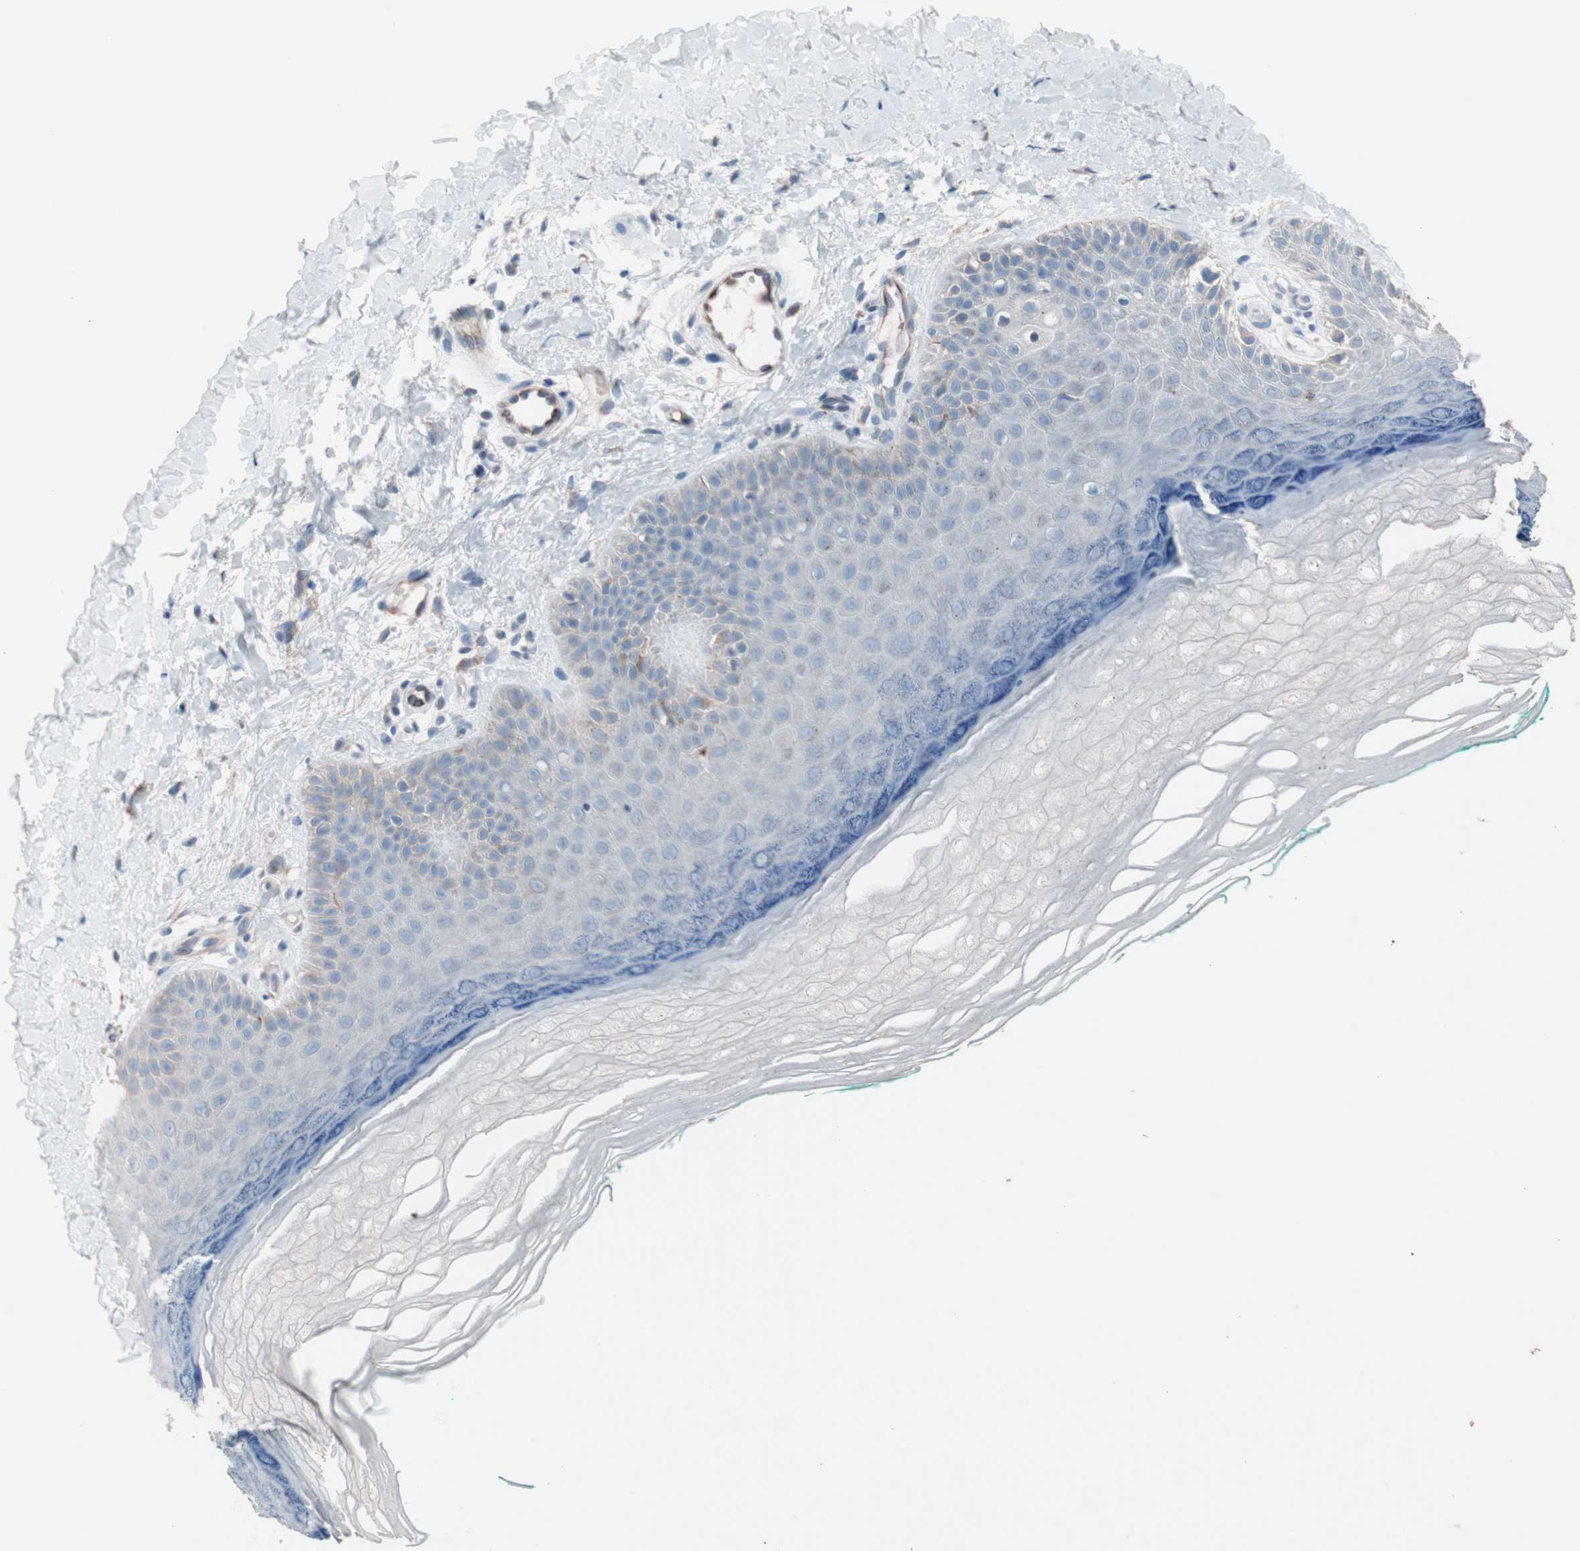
{"staining": {"intensity": "negative", "quantity": "none", "location": "none"}, "tissue": "skin", "cell_type": "Fibroblasts", "image_type": "normal", "snomed": [{"axis": "morphology", "description": "Normal tissue, NOS"}, {"axis": "topography", "description": "Skin"}], "caption": "This is an immunohistochemistry micrograph of benign human skin. There is no positivity in fibroblasts.", "gene": "ULBP1", "patient": {"sex": "male", "age": 26}}